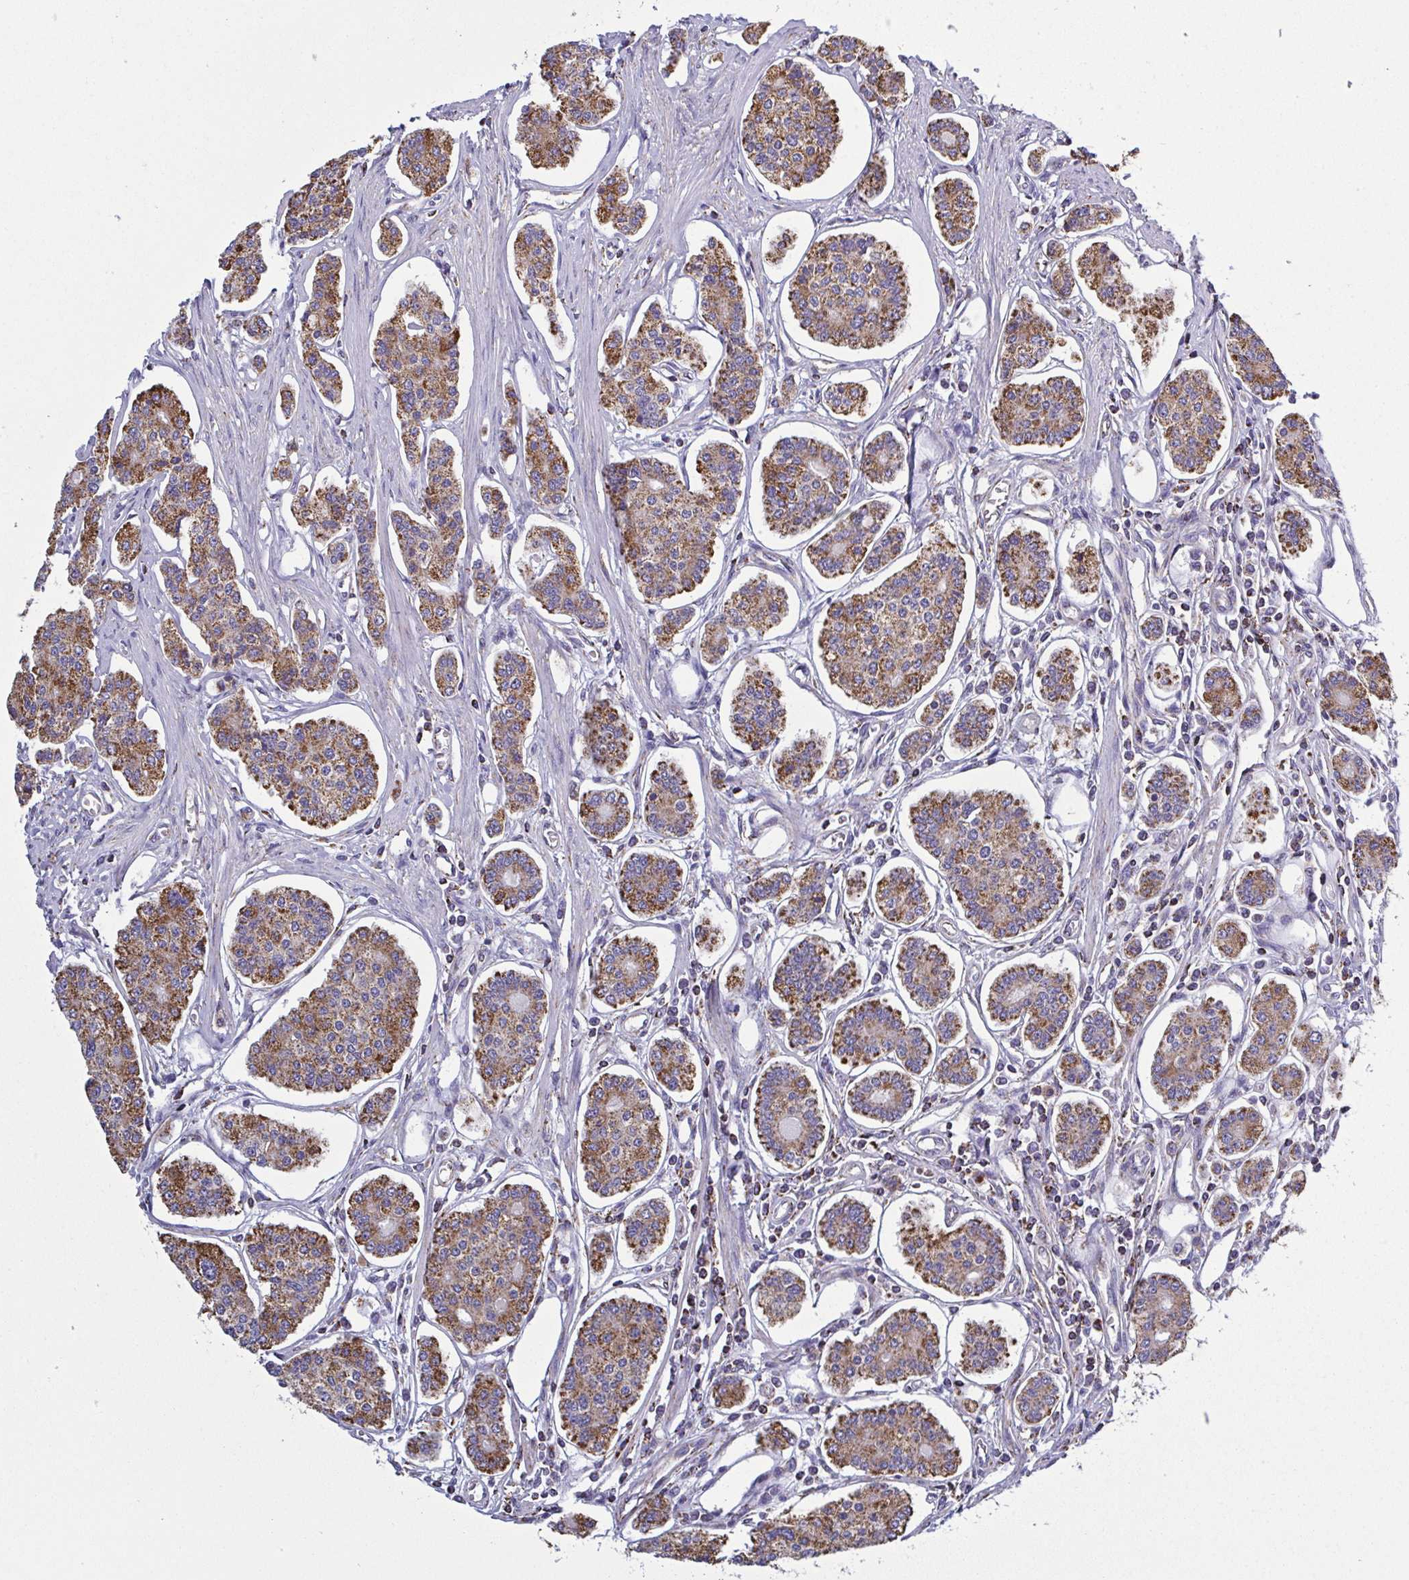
{"staining": {"intensity": "moderate", "quantity": ">75%", "location": "cytoplasmic/membranous"}, "tissue": "carcinoid", "cell_type": "Tumor cells", "image_type": "cancer", "snomed": [{"axis": "morphology", "description": "Carcinoid, malignant, NOS"}, {"axis": "topography", "description": "Small intestine"}], "caption": "Carcinoid (malignant) was stained to show a protein in brown. There is medium levels of moderate cytoplasmic/membranous staining in approximately >75% of tumor cells.", "gene": "CSDE1", "patient": {"sex": "female", "age": 65}}